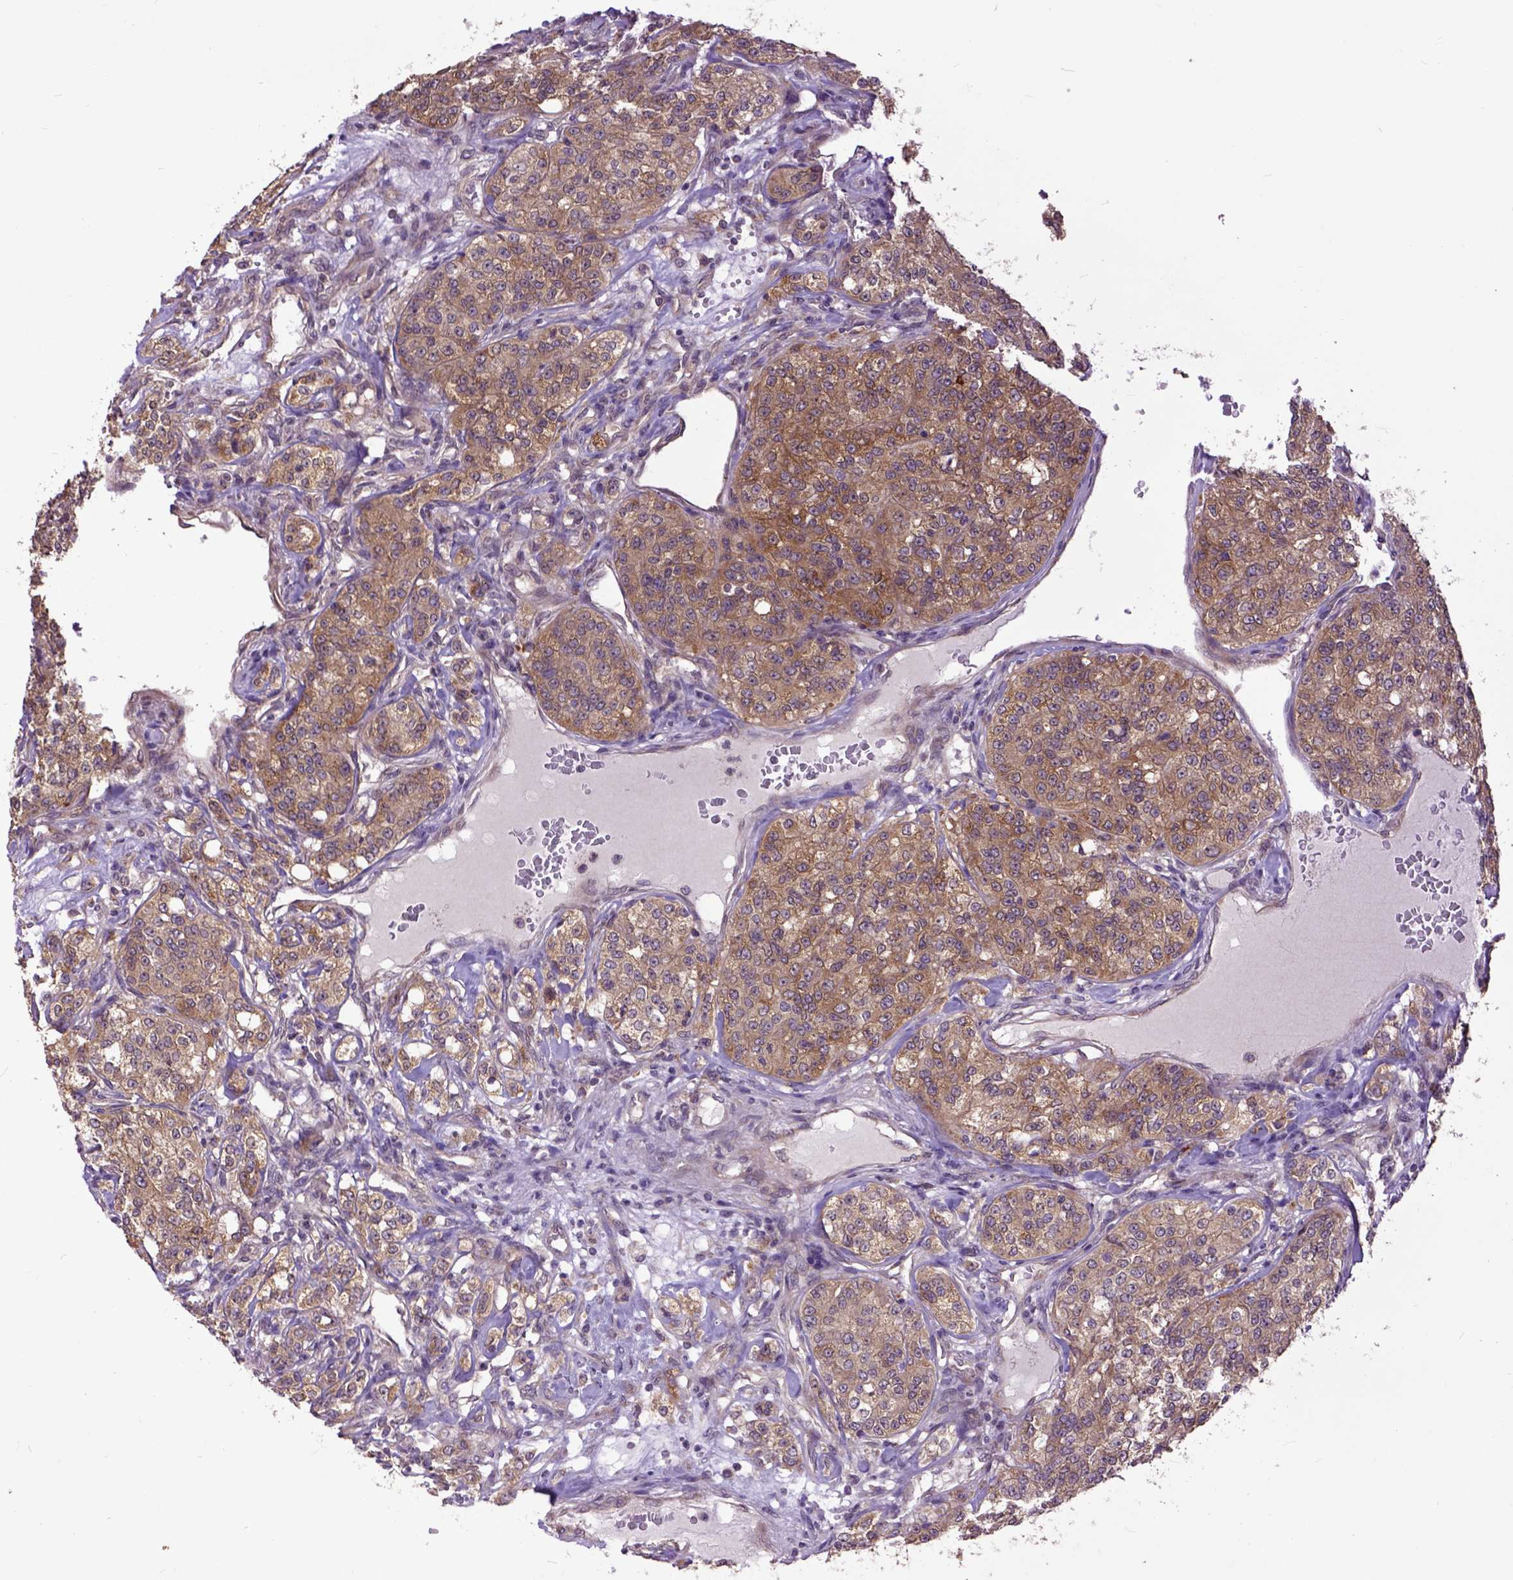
{"staining": {"intensity": "moderate", "quantity": ">75%", "location": "cytoplasmic/membranous"}, "tissue": "renal cancer", "cell_type": "Tumor cells", "image_type": "cancer", "snomed": [{"axis": "morphology", "description": "Adenocarcinoma, NOS"}, {"axis": "topography", "description": "Kidney"}], "caption": "Brown immunohistochemical staining in human renal cancer reveals moderate cytoplasmic/membranous staining in approximately >75% of tumor cells.", "gene": "ARL1", "patient": {"sex": "female", "age": 63}}